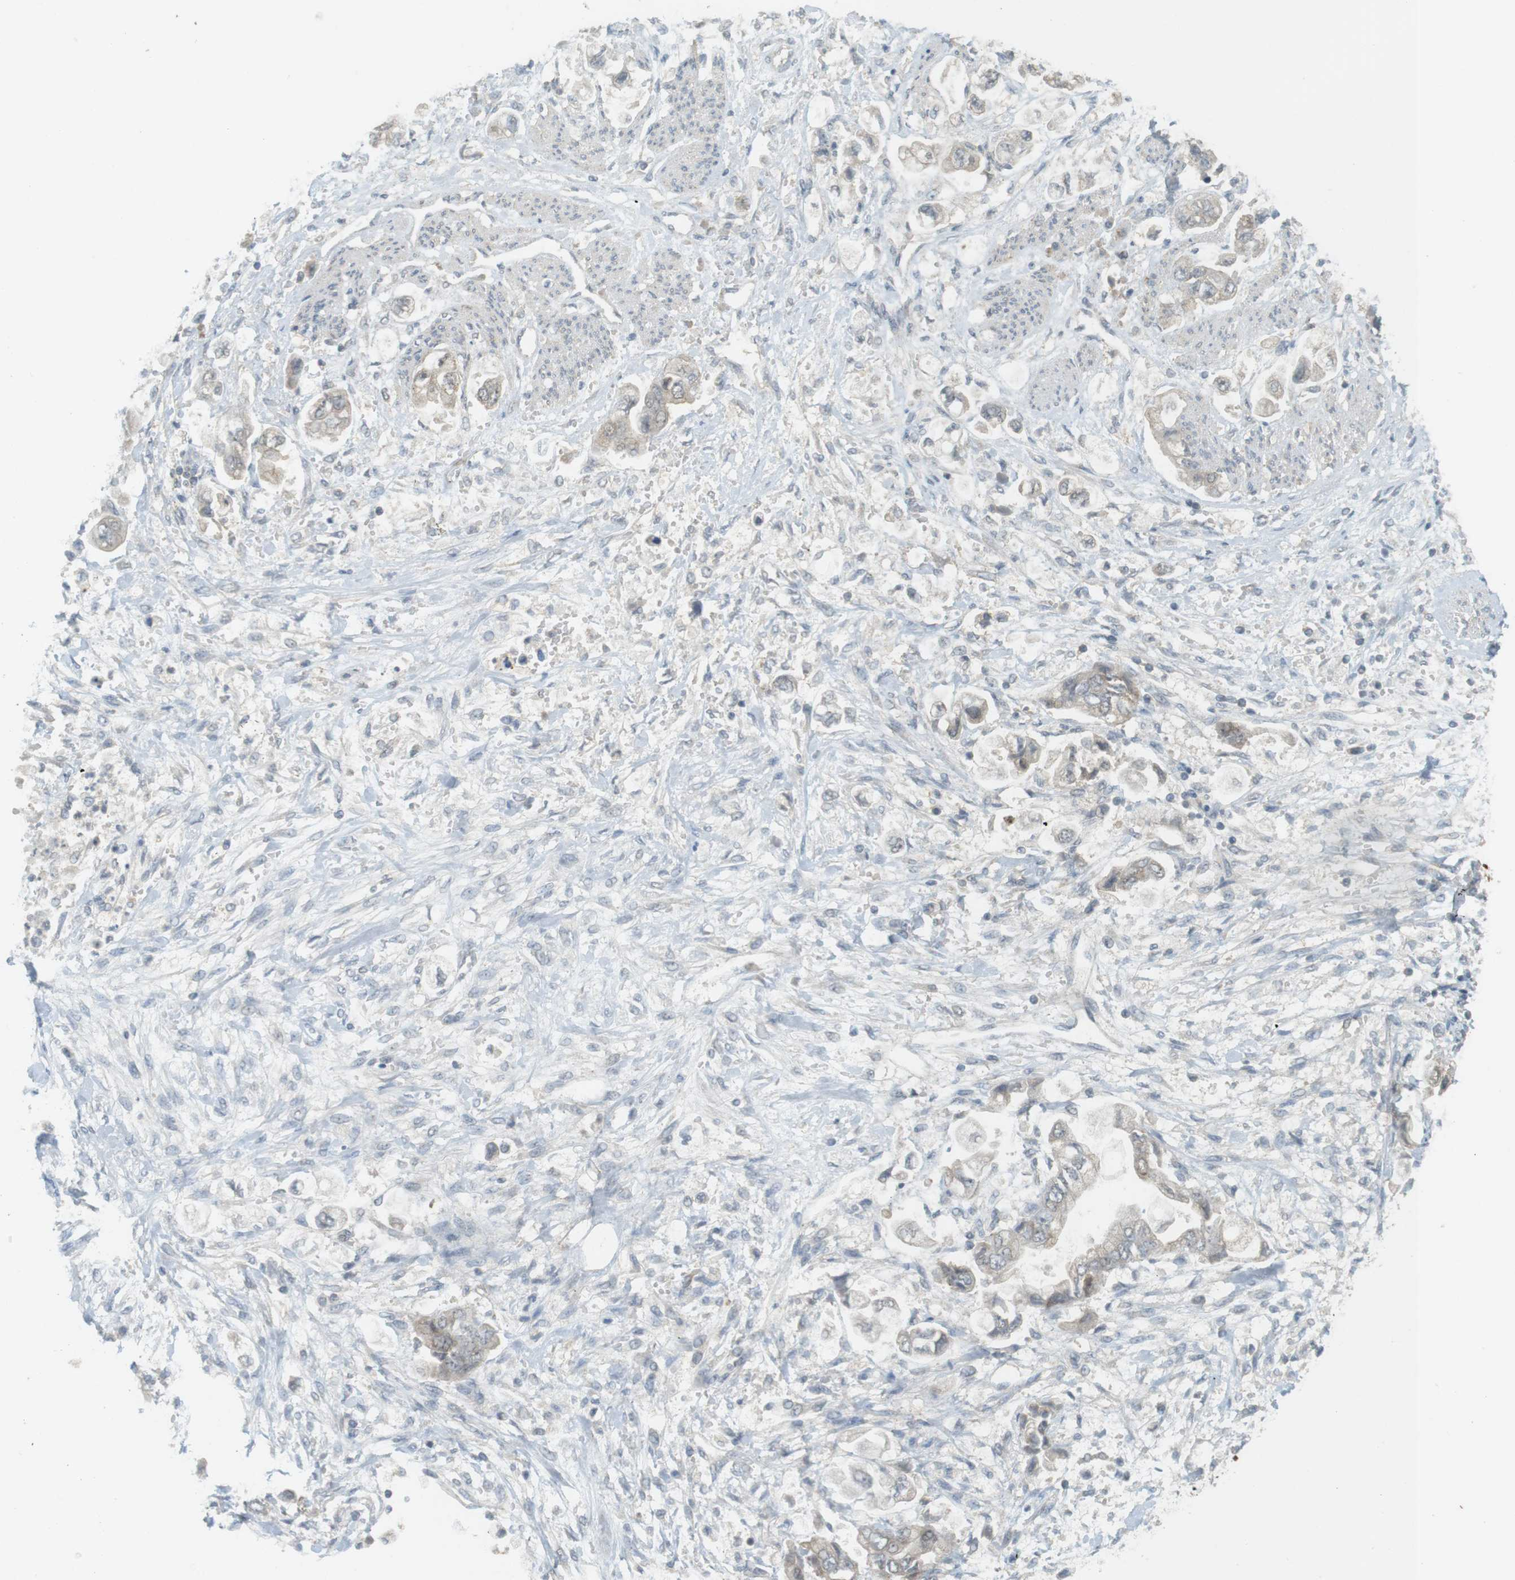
{"staining": {"intensity": "negative", "quantity": "none", "location": "none"}, "tissue": "stomach cancer", "cell_type": "Tumor cells", "image_type": "cancer", "snomed": [{"axis": "morphology", "description": "Normal tissue, NOS"}, {"axis": "morphology", "description": "Adenocarcinoma, NOS"}, {"axis": "topography", "description": "Stomach"}], "caption": "Tumor cells are negative for brown protein staining in adenocarcinoma (stomach).", "gene": "TTK", "patient": {"sex": "male", "age": 62}}